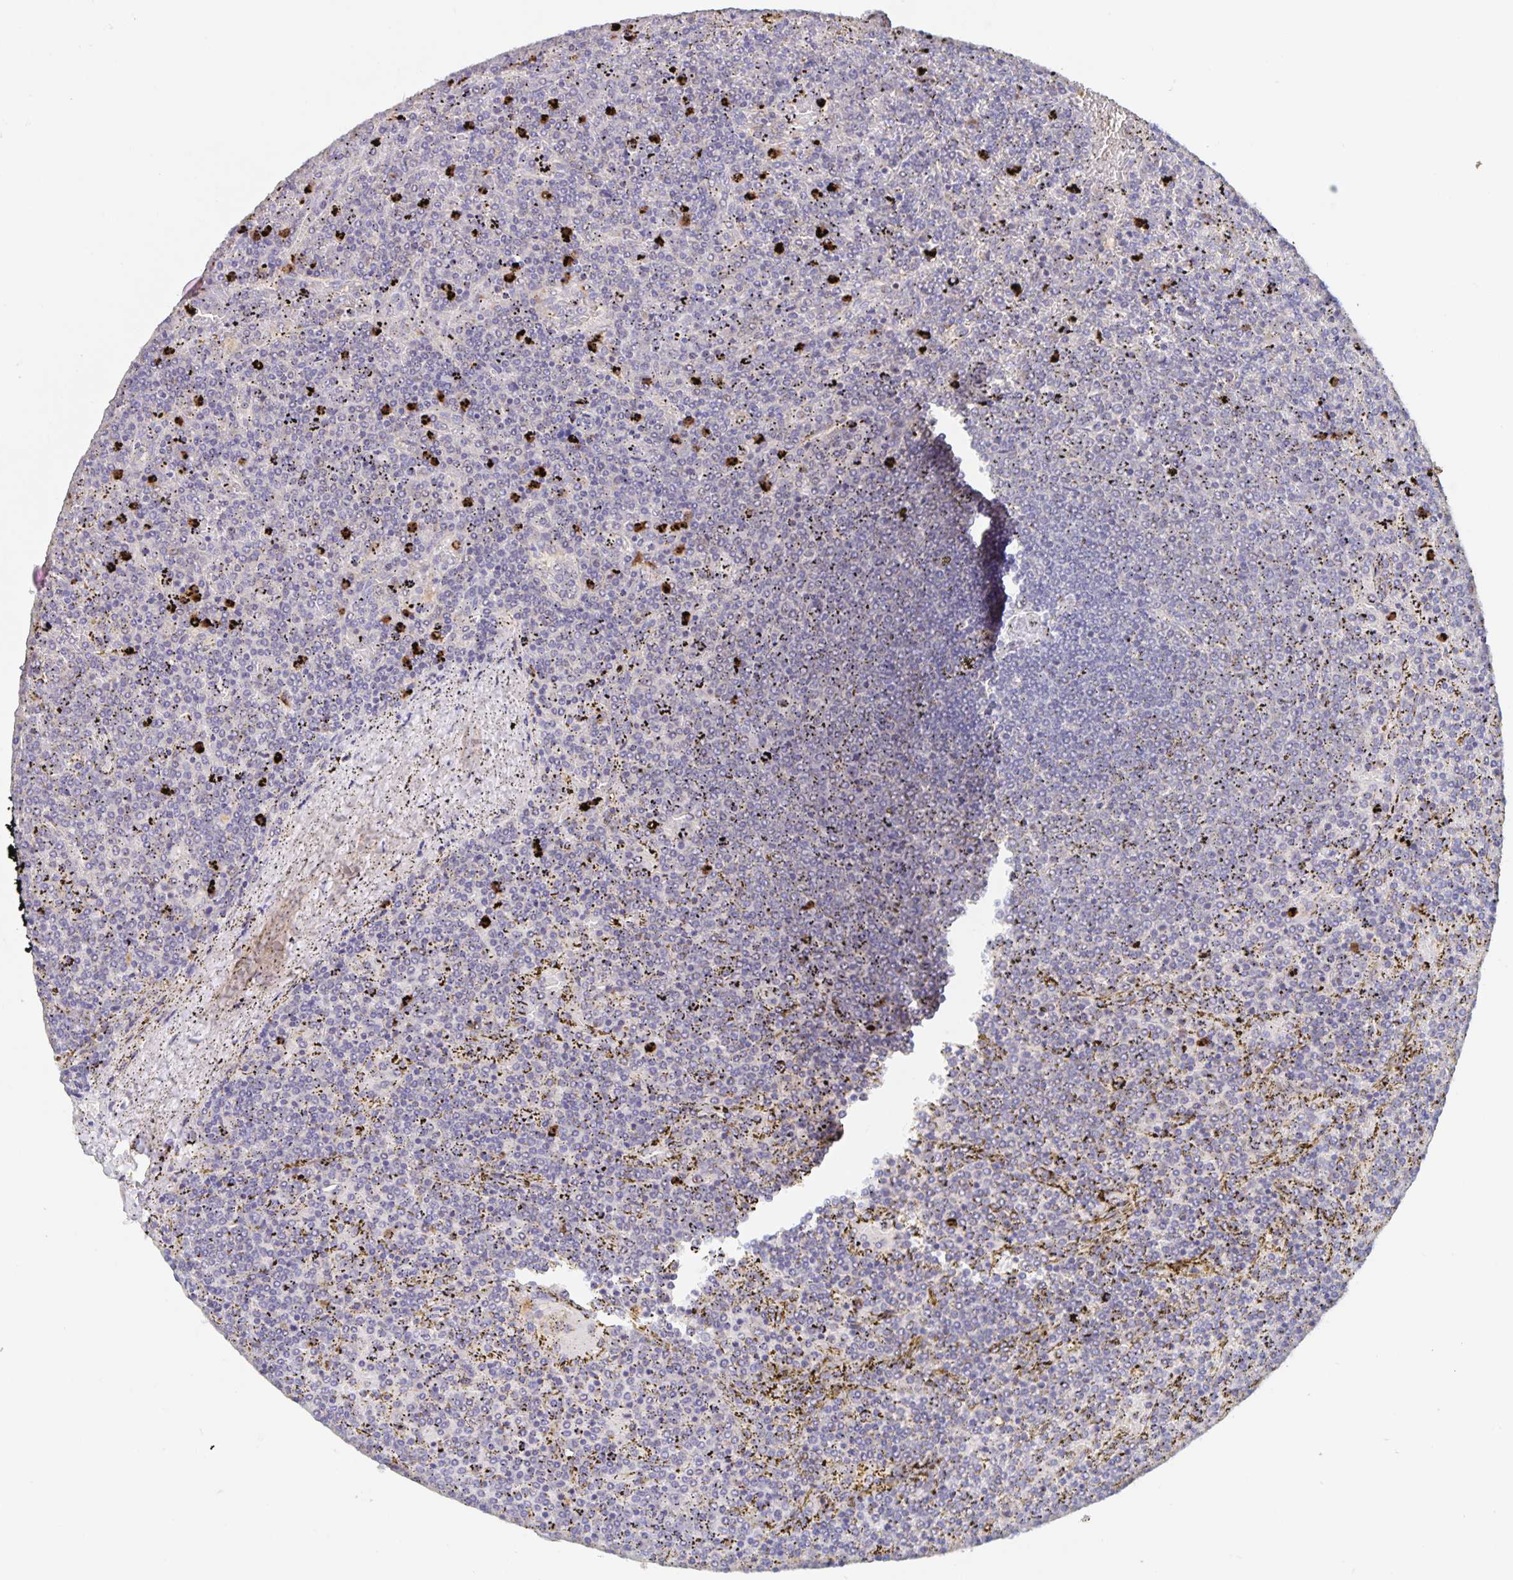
{"staining": {"intensity": "negative", "quantity": "none", "location": "none"}, "tissue": "lymphoma", "cell_type": "Tumor cells", "image_type": "cancer", "snomed": [{"axis": "morphology", "description": "Malignant lymphoma, non-Hodgkin's type, Low grade"}, {"axis": "topography", "description": "Spleen"}], "caption": "Immunohistochemistry image of neoplastic tissue: human lymphoma stained with DAB (3,3'-diaminobenzidine) reveals no significant protein positivity in tumor cells. (DAB (3,3'-diaminobenzidine) IHC, high magnification).", "gene": "CDC42BPG", "patient": {"sex": "female", "age": 77}}